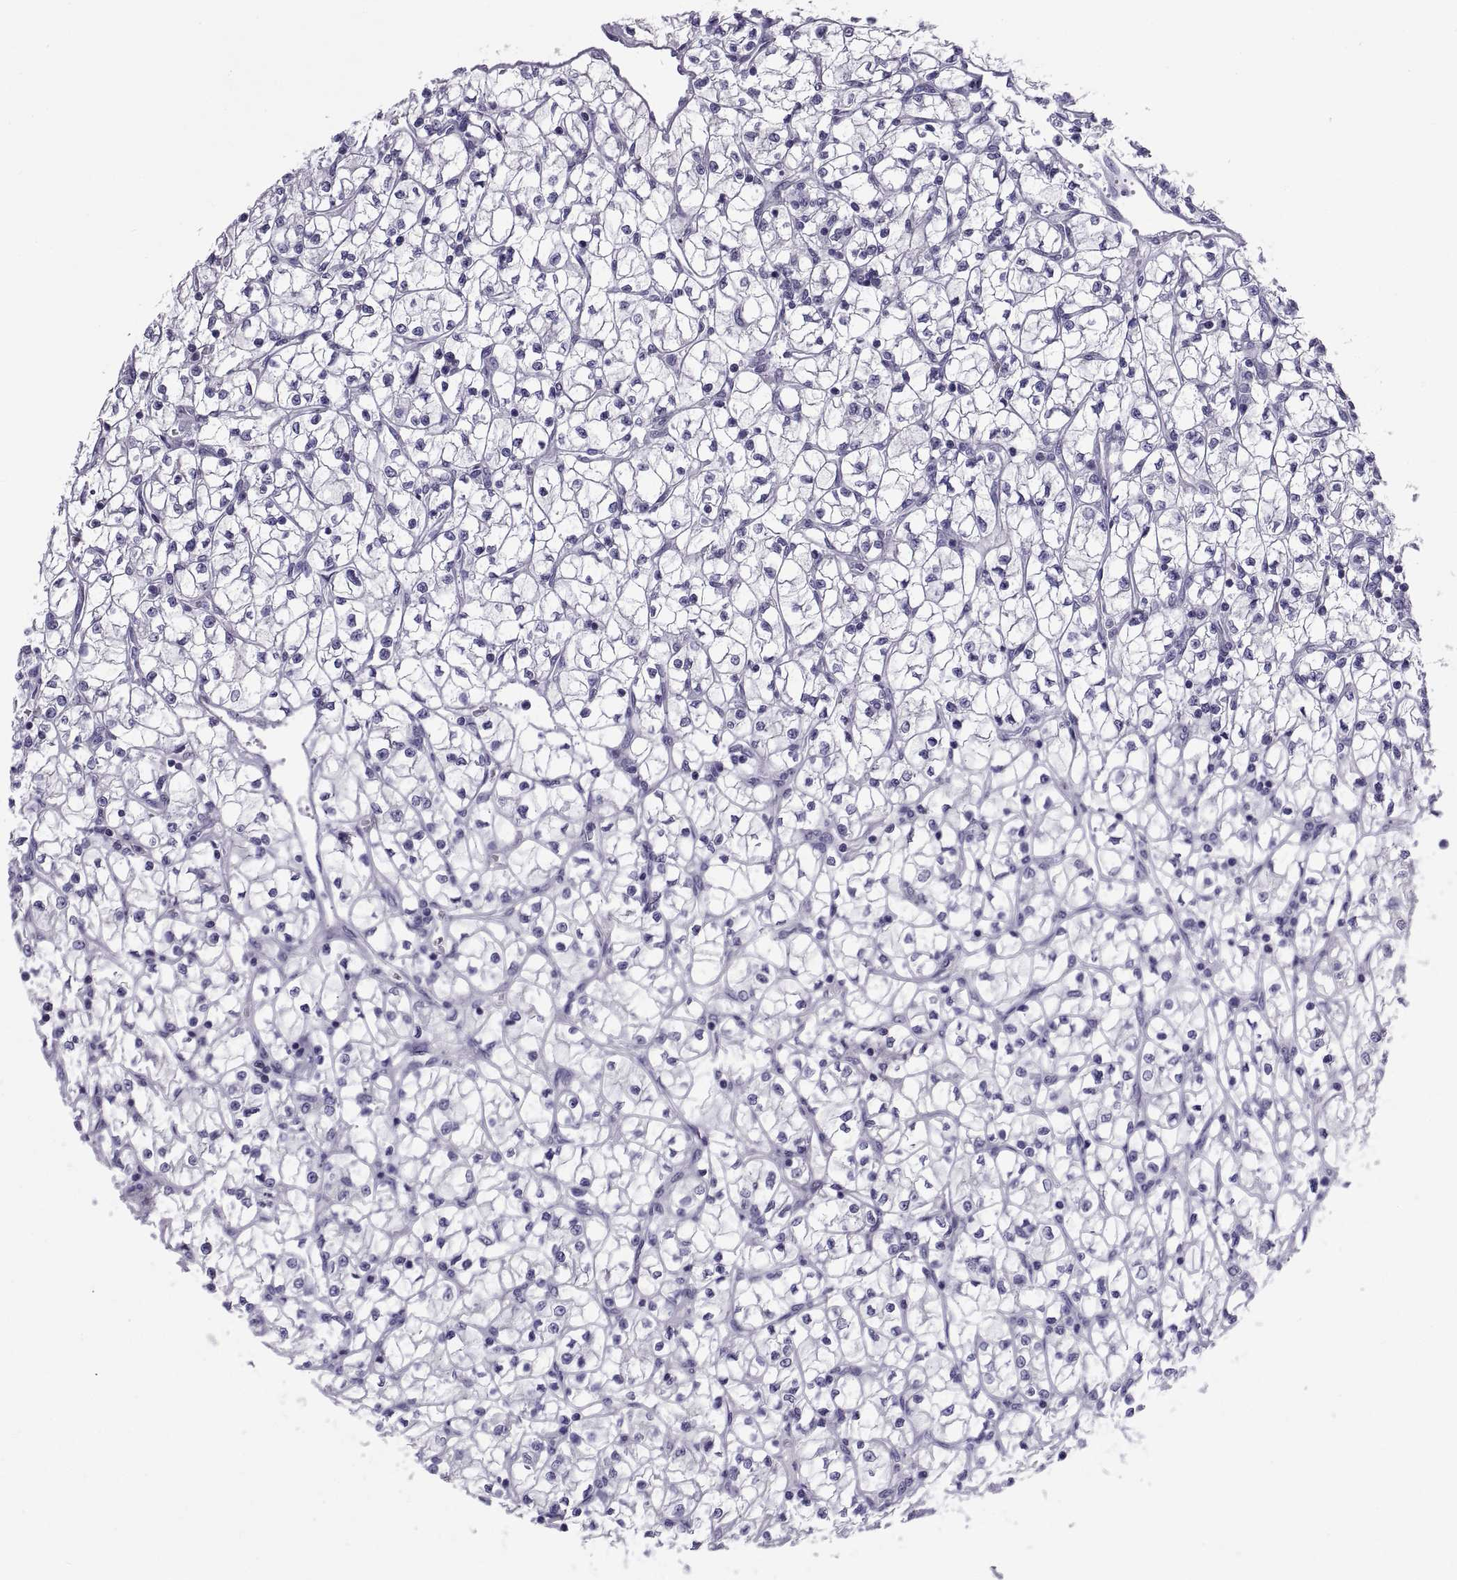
{"staining": {"intensity": "negative", "quantity": "none", "location": "none"}, "tissue": "renal cancer", "cell_type": "Tumor cells", "image_type": "cancer", "snomed": [{"axis": "morphology", "description": "Adenocarcinoma, NOS"}, {"axis": "topography", "description": "Kidney"}], "caption": "IHC image of neoplastic tissue: renal cancer (adenocarcinoma) stained with DAB reveals no significant protein staining in tumor cells.", "gene": "NPTX2", "patient": {"sex": "female", "age": 64}}